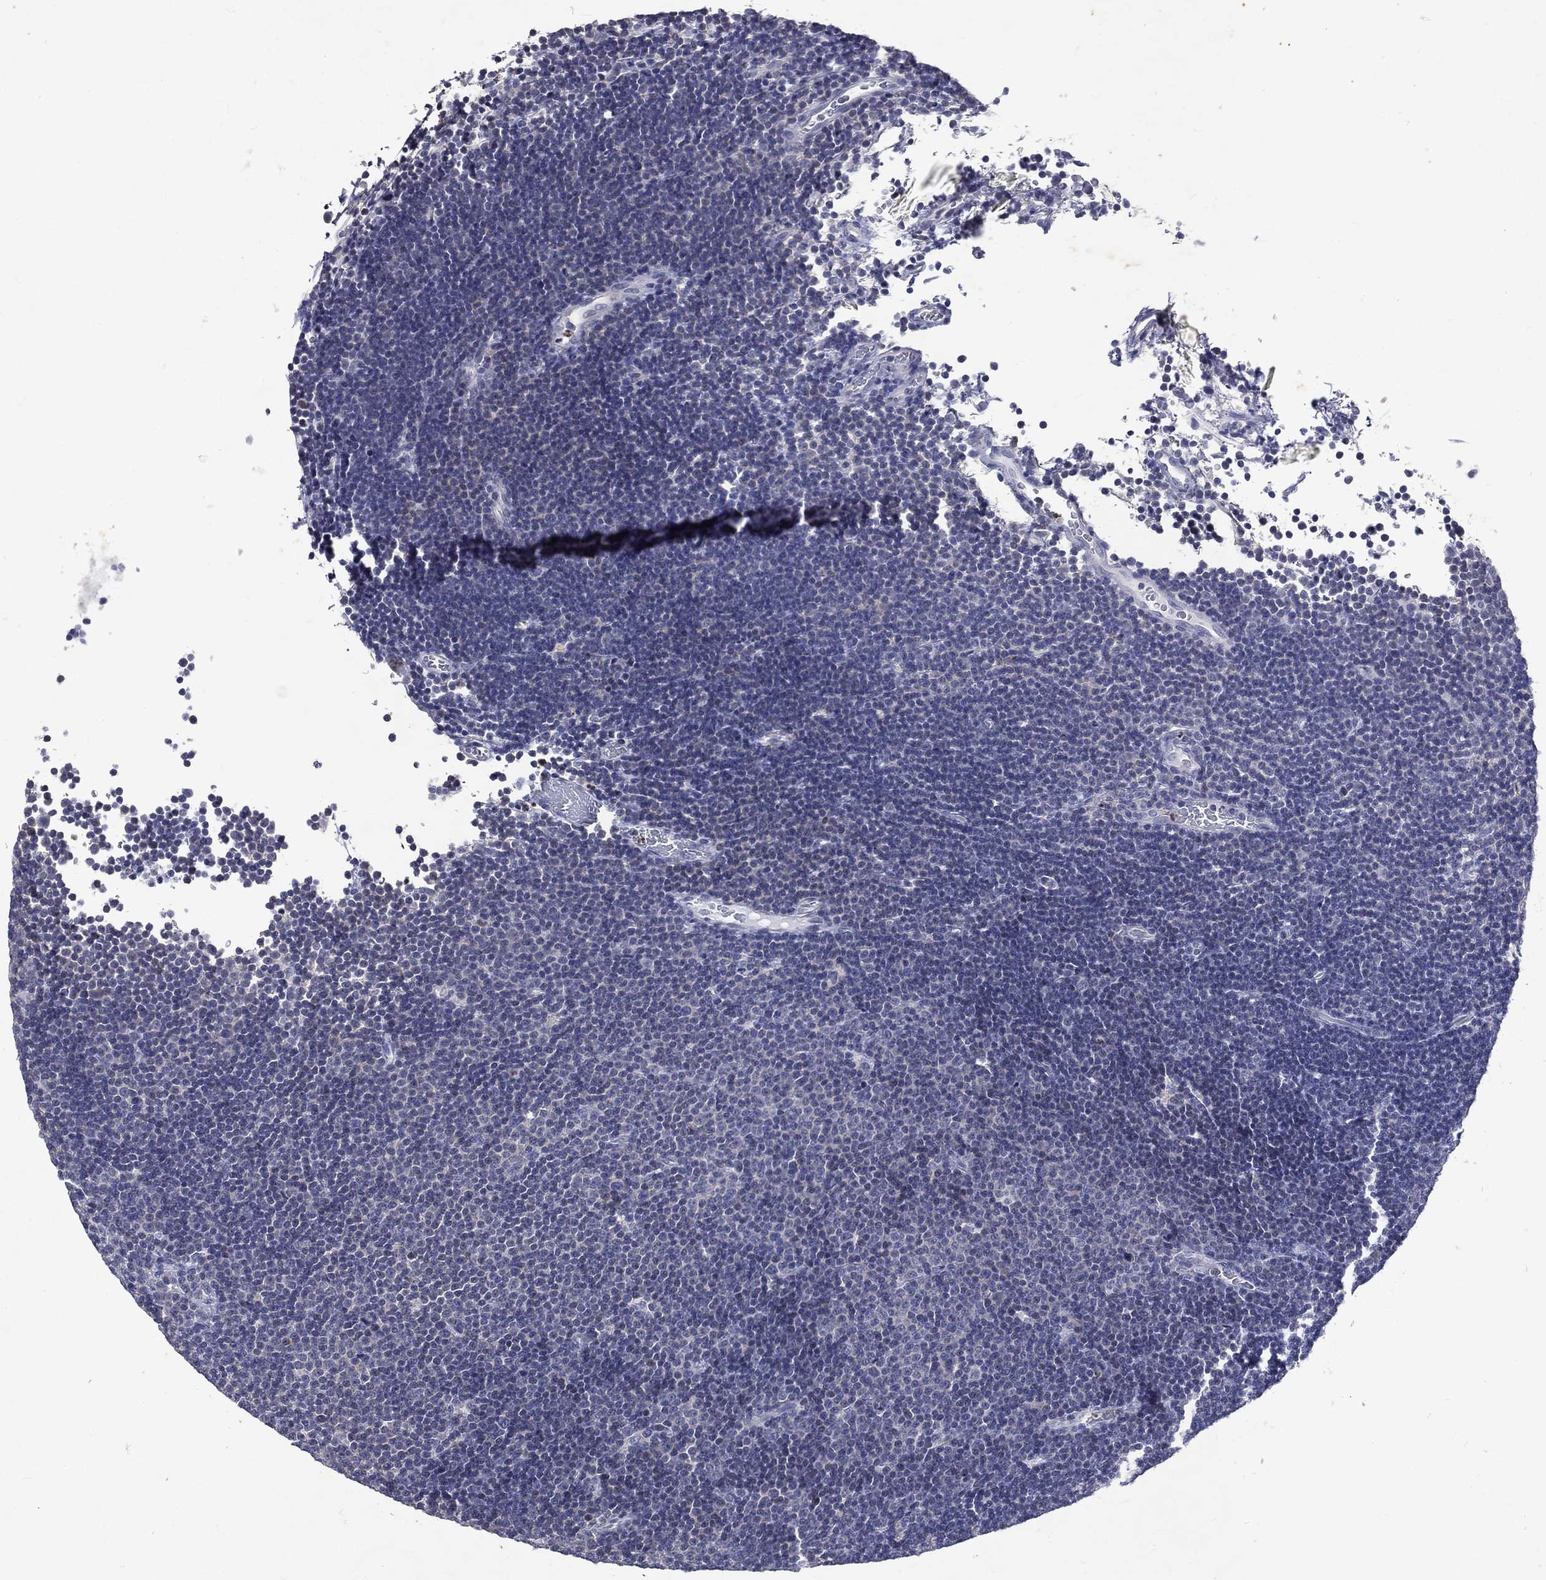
{"staining": {"intensity": "negative", "quantity": "none", "location": "none"}, "tissue": "lymphoma", "cell_type": "Tumor cells", "image_type": "cancer", "snomed": [{"axis": "morphology", "description": "Malignant lymphoma, non-Hodgkin's type, Low grade"}, {"axis": "topography", "description": "Brain"}], "caption": "Tumor cells show no significant protein staining in lymphoma.", "gene": "SLC34A2", "patient": {"sex": "female", "age": 66}}